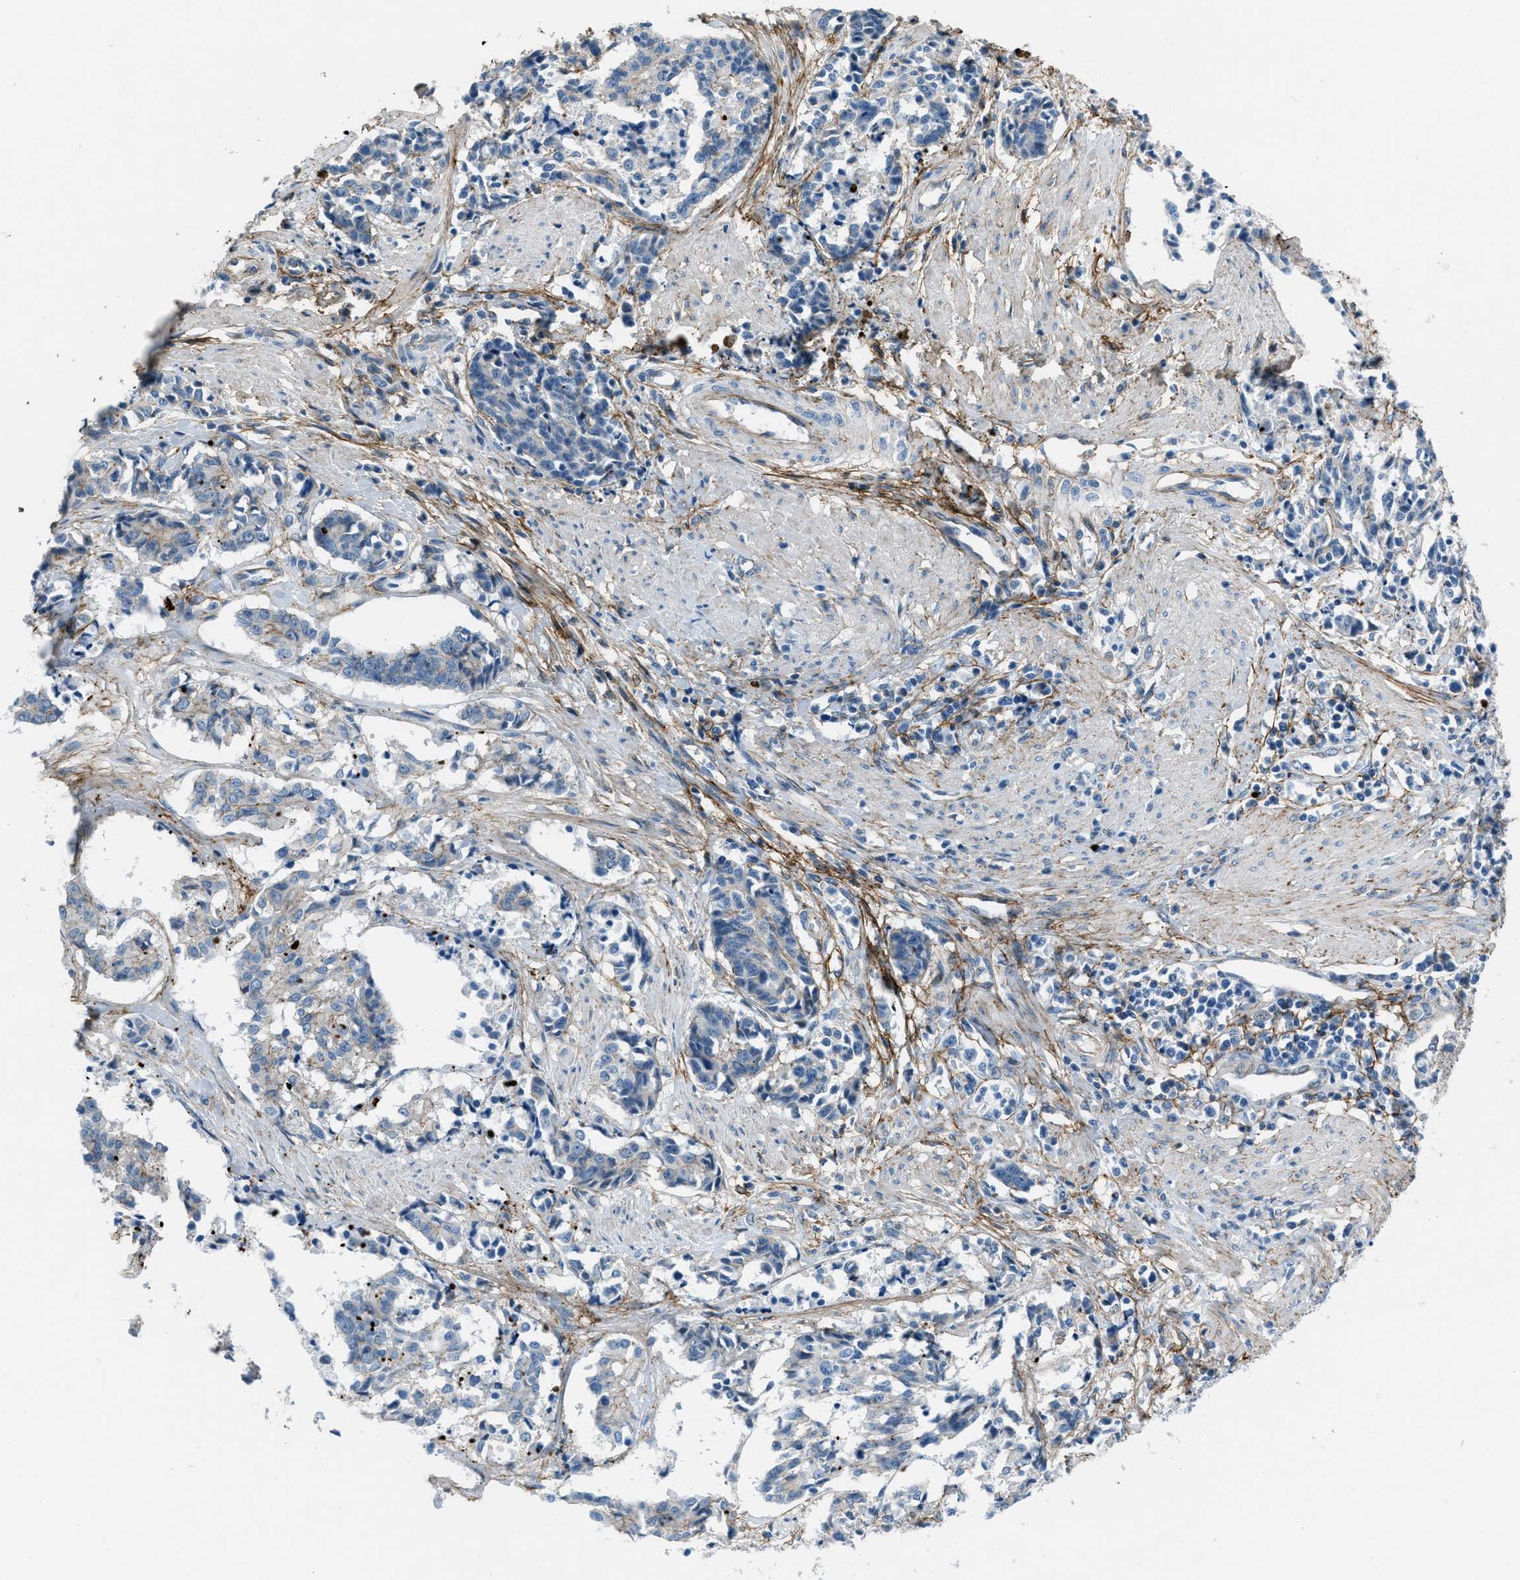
{"staining": {"intensity": "negative", "quantity": "none", "location": "none"}, "tissue": "cervical cancer", "cell_type": "Tumor cells", "image_type": "cancer", "snomed": [{"axis": "morphology", "description": "Squamous cell carcinoma, NOS"}, {"axis": "topography", "description": "Cervix"}], "caption": "IHC image of cervical cancer stained for a protein (brown), which exhibits no staining in tumor cells. The staining is performed using DAB (3,3'-diaminobenzidine) brown chromogen with nuclei counter-stained in using hematoxylin.", "gene": "FBN1", "patient": {"sex": "female", "age": 35}}